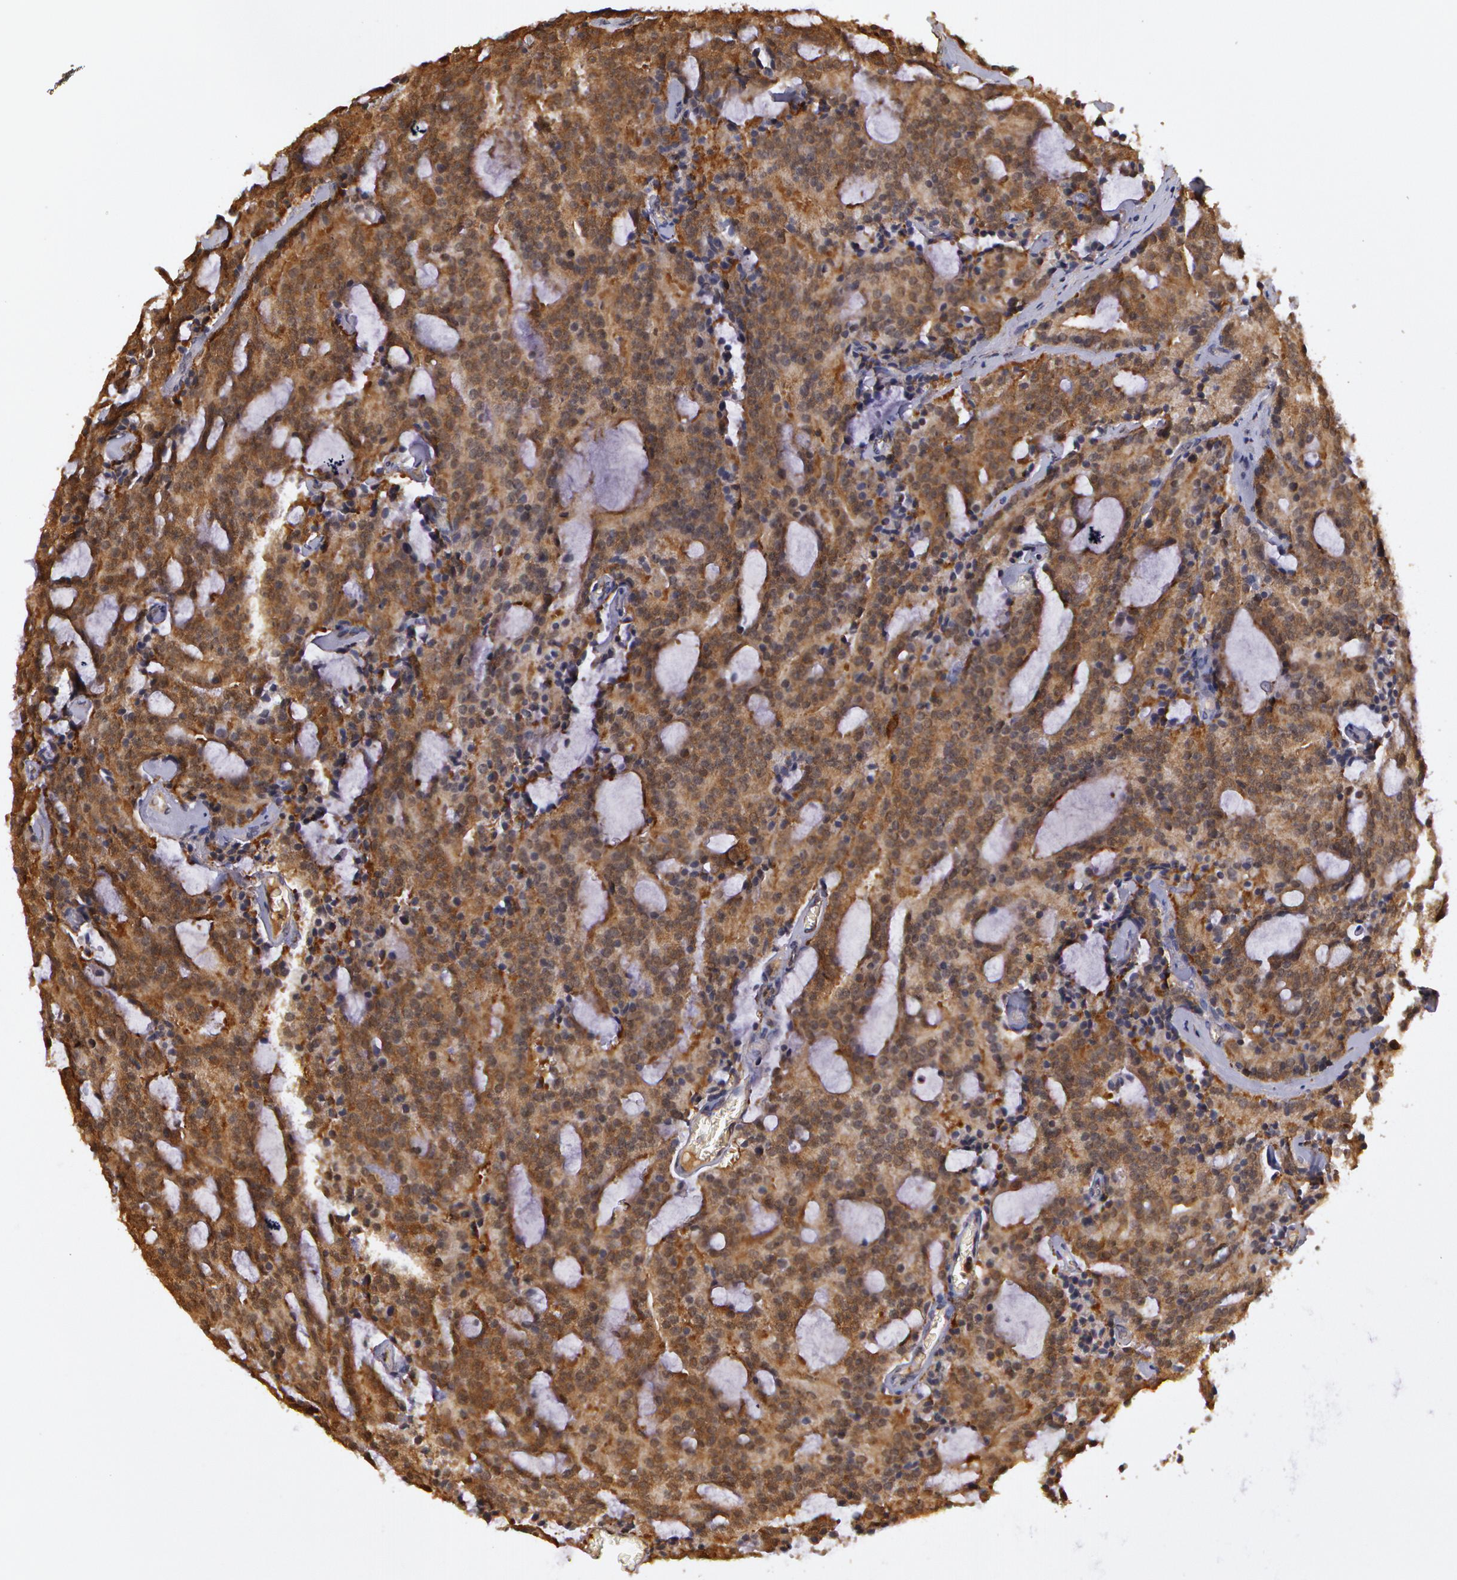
{"staining": {"intensity": "moderate", "quantity": ">75%", "location": "cytoplasmic/membranous"}, "tissue": "prostate cancer", "cell_type": "Tumor cells", "image_type": "cancer", "snomed": [{"axis": "morphology", "description": "Adenocarcinoma, Medium grade"}, {"axis": "topography", "description": "Prostate"}], "caption": "A histopathology image showing moderate cytoplasmic/membranous expression in approximately >75% of tumor cells in prostate cancer (adenocarcinoma (medium-grade)), as visualized by brown immunohistochemical staining.", "gene": "AHSA1", "patient": {"sex": "male", "age": 65}}